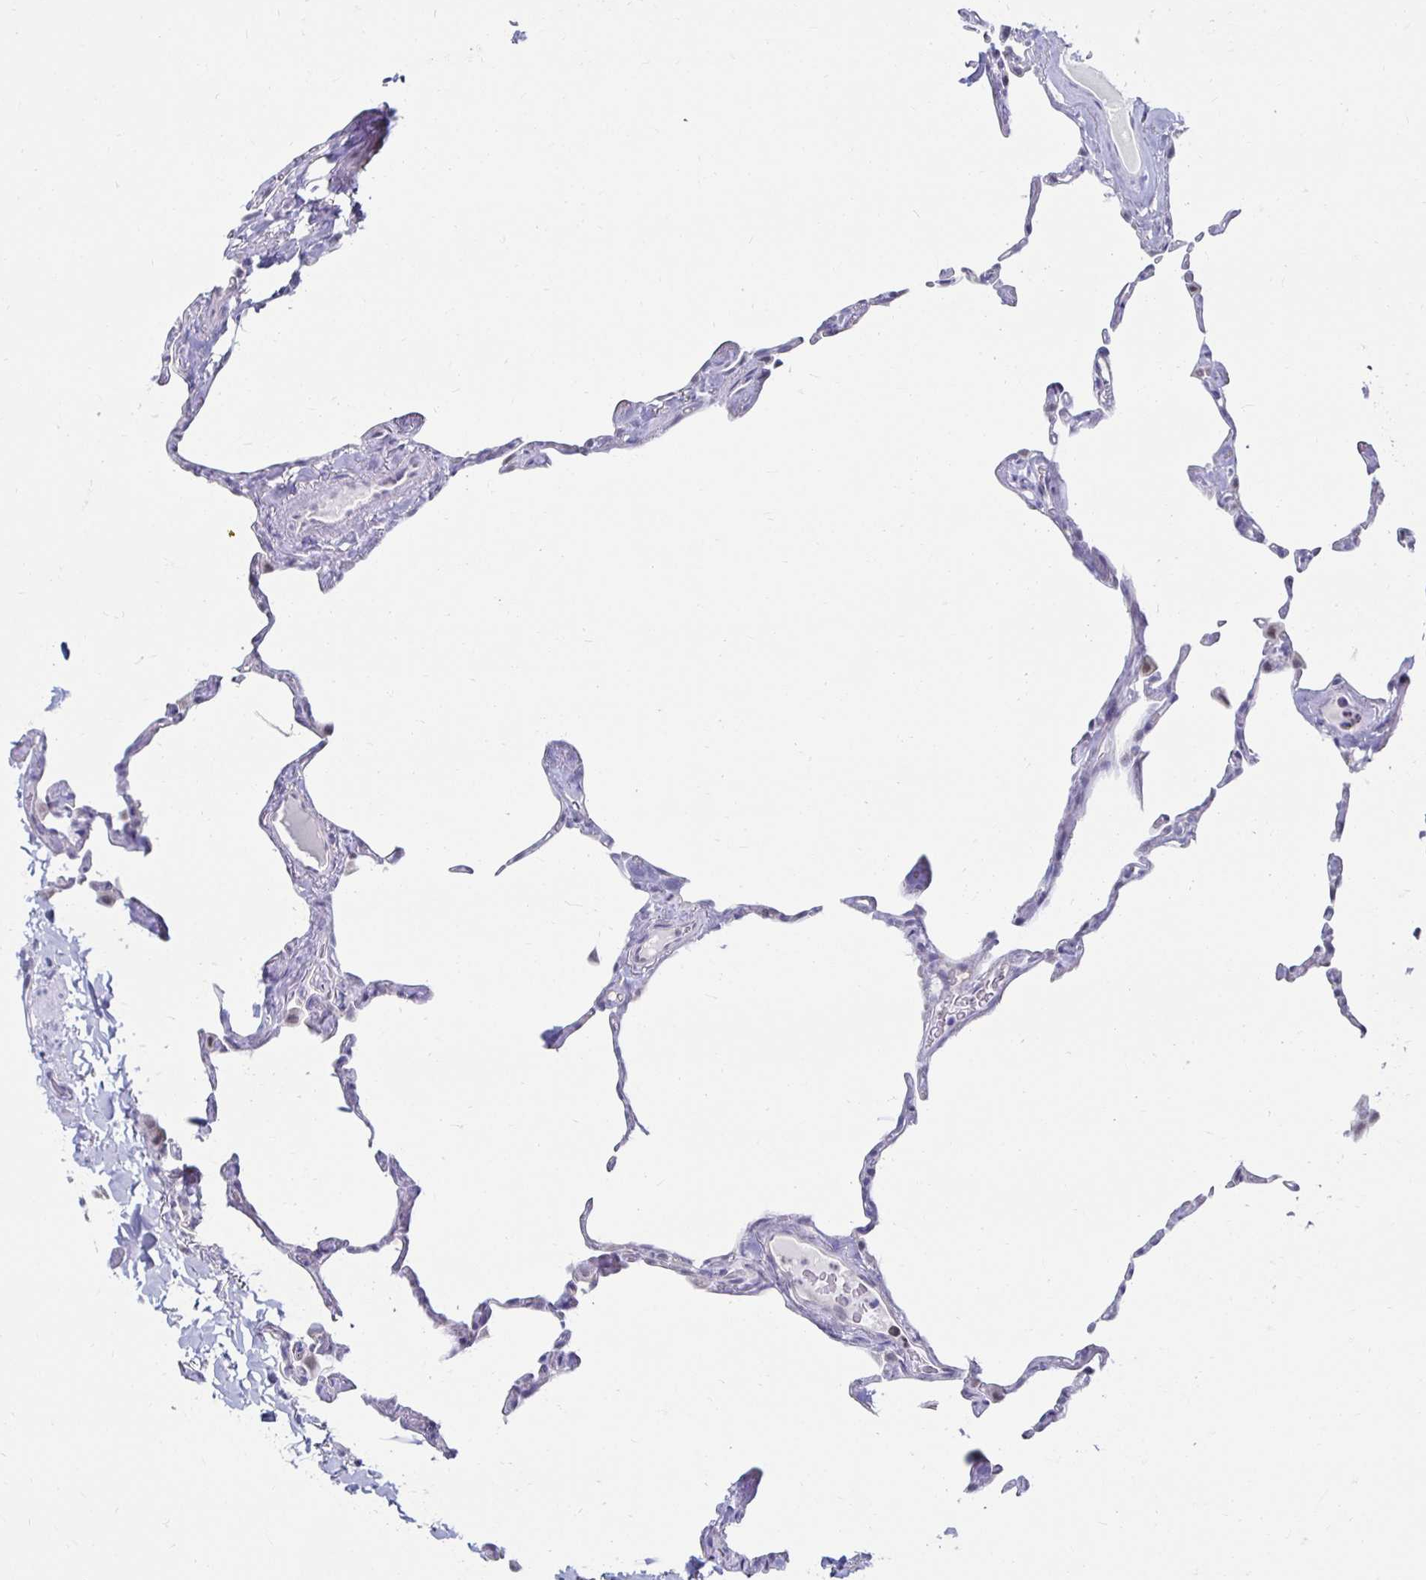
{"staining": {"intensity": "negative", "quantity": "none", "location": "none"}, "tissue": "lung", "cell_type": "Alveolar cells", "image_type": "normal", "snomed": [{"axis": "morphology", "description": "Normal tissue, NOS"}, {"axis": "topography", "description": "Lung"}], "caption": "DAB immunohistochemical staining of normal lung exhibits no significant staining in alveolar cells.", "gene": "NOCT", "patient": {"sex": "male", "age": 65}}